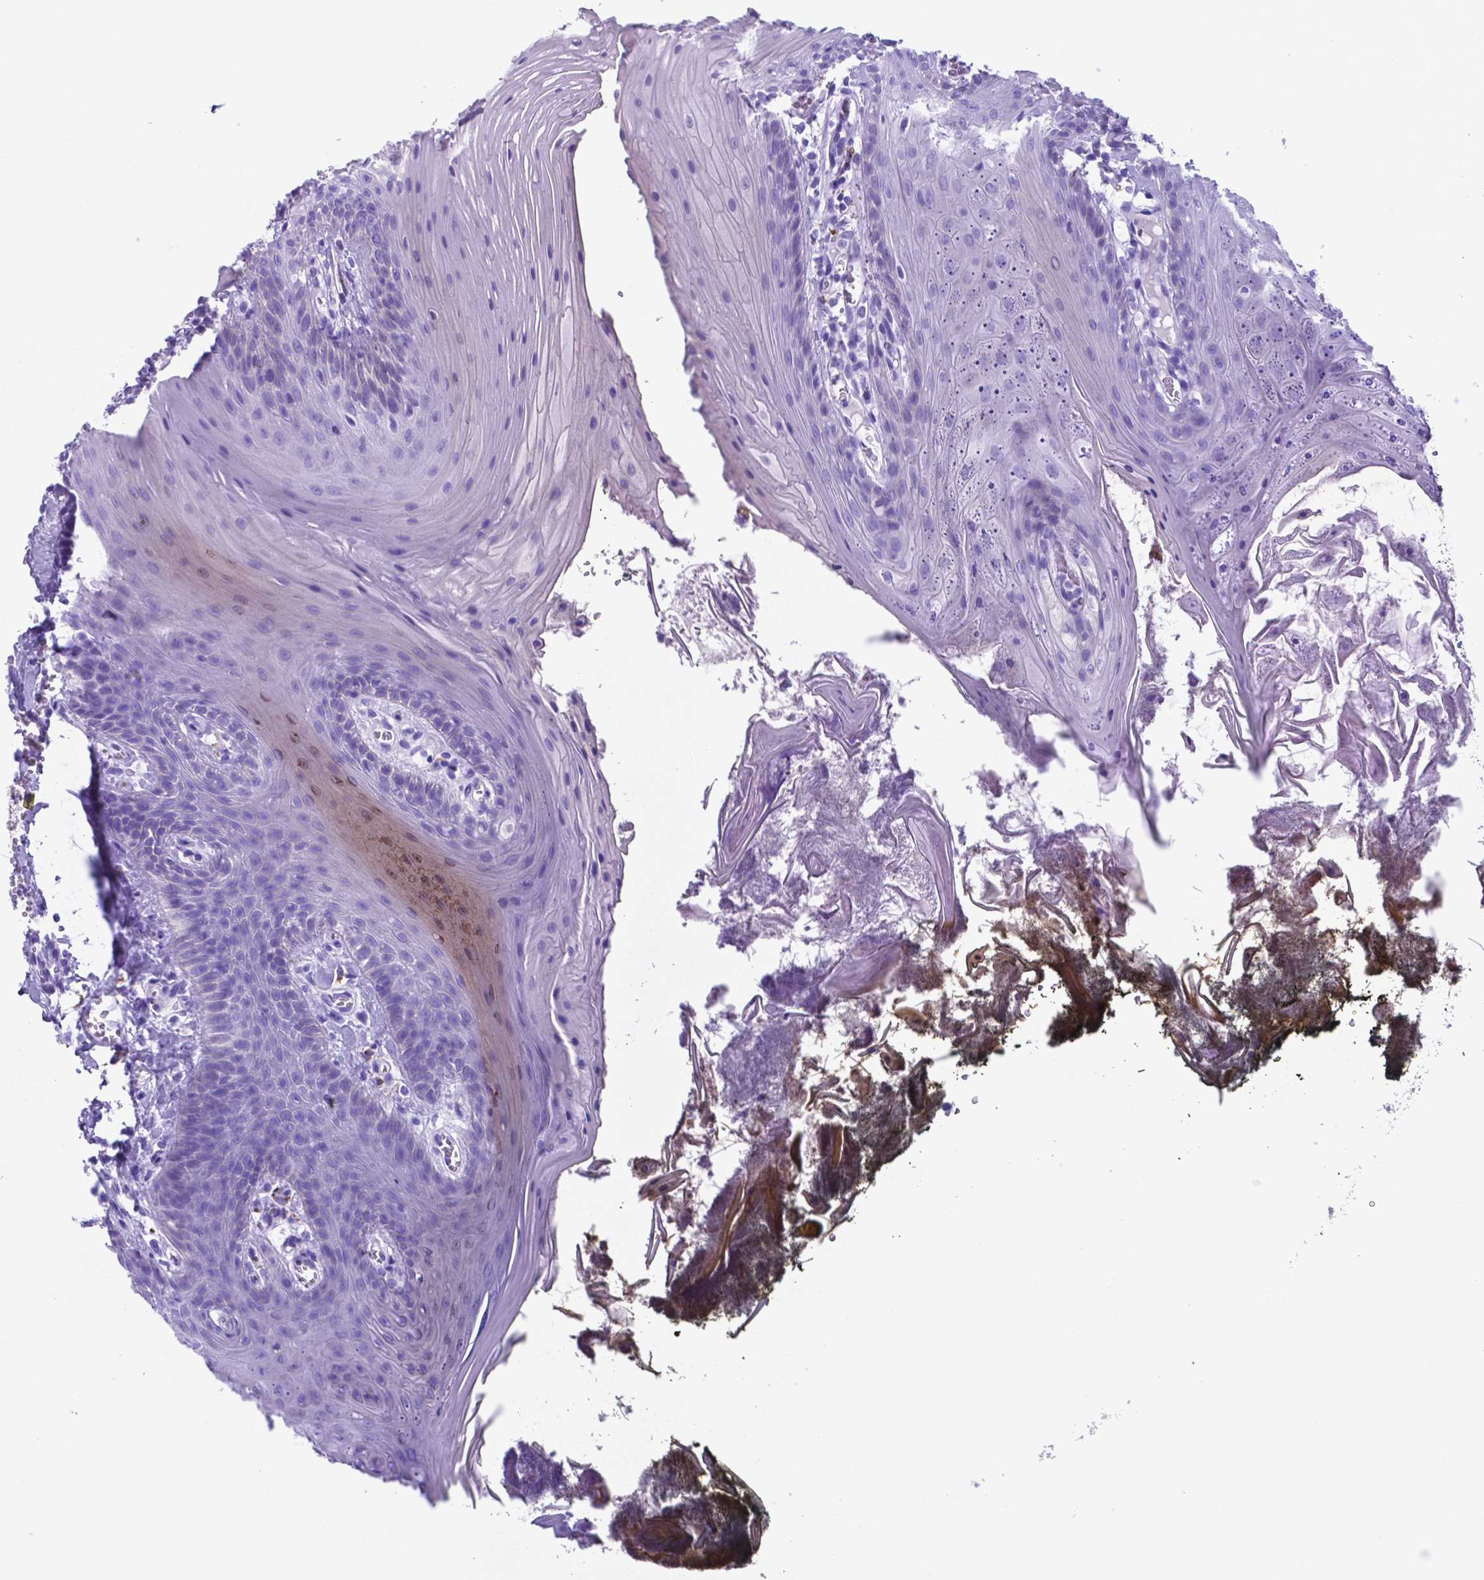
{"staining": {"intensity": "weak", "quantity": "<25%", "location": "cytoplasmic/membranous"}, "tissue": "oral mucosa", "cell_type": "Squamous epithelial cells", "image_type": "normal", "snomed": [{"axis": "morphology", "description": "Normal tissue, NOS"}, {"axis": "topography", "description": "Oral tissue"}], "caption": "Oral mucosa stained for a protein using immunohistochemistry reveals no staining squamous epithelial cells.", "gene": "DNAAF8", "patient": {"sex": "male", "age": 9}}